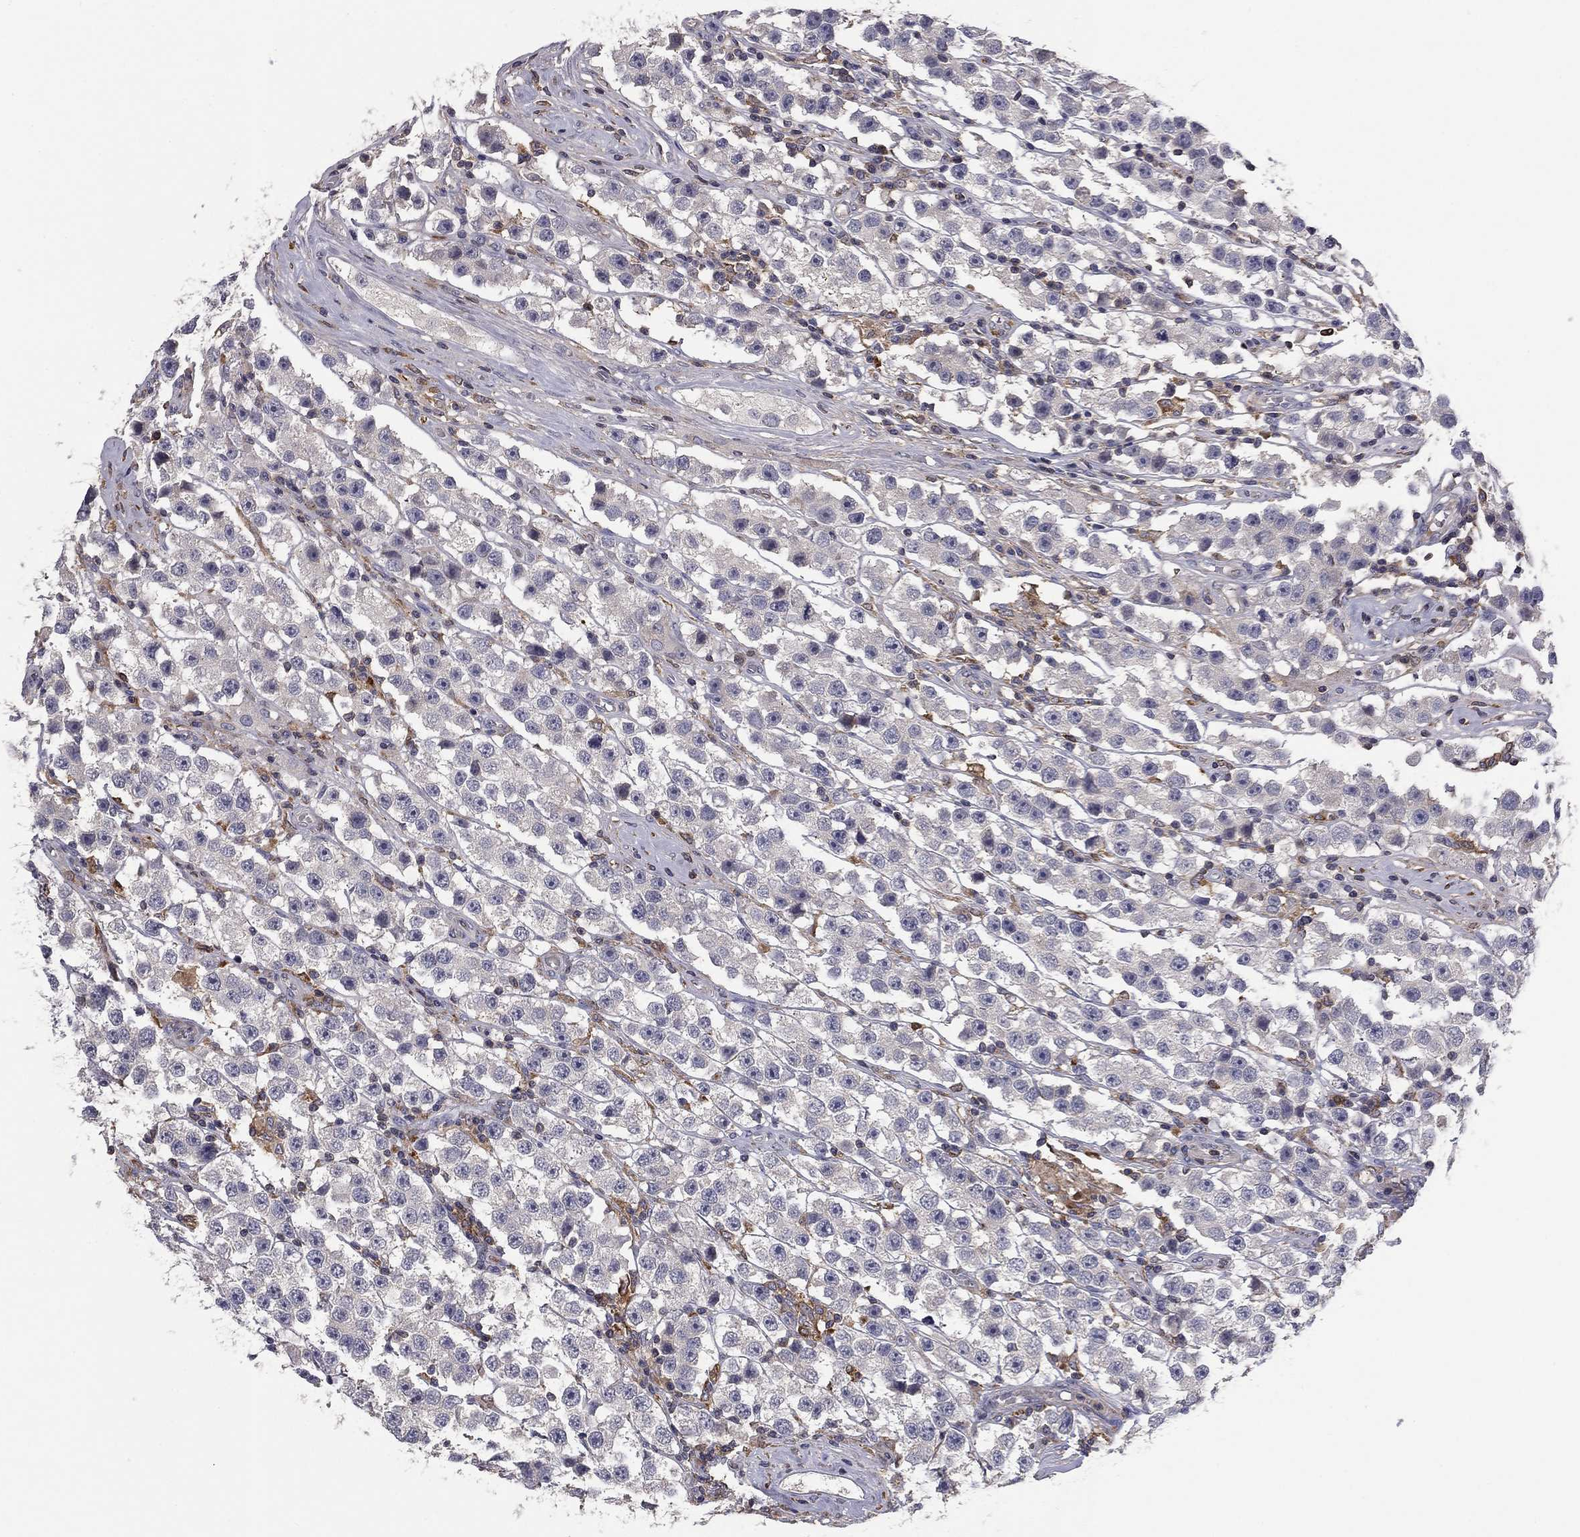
{"staining": {"intensity": "negative", "quantity": "none", "location": "none"}, "tissue": "testis cancer", "cell_type": "Tumor cells", "image_type": "cancer", "snomed": [{"axis": "morphology", "description": "Seminoma, NOS"}, {"axis": "topography", "description": "Testis"}], "caption": "This is a image of IHC staining of seminoma (testis), which shows no expression in tumor cells.", "gene": "PLCB2", "patient": {"sex": "male", "age": 45}}